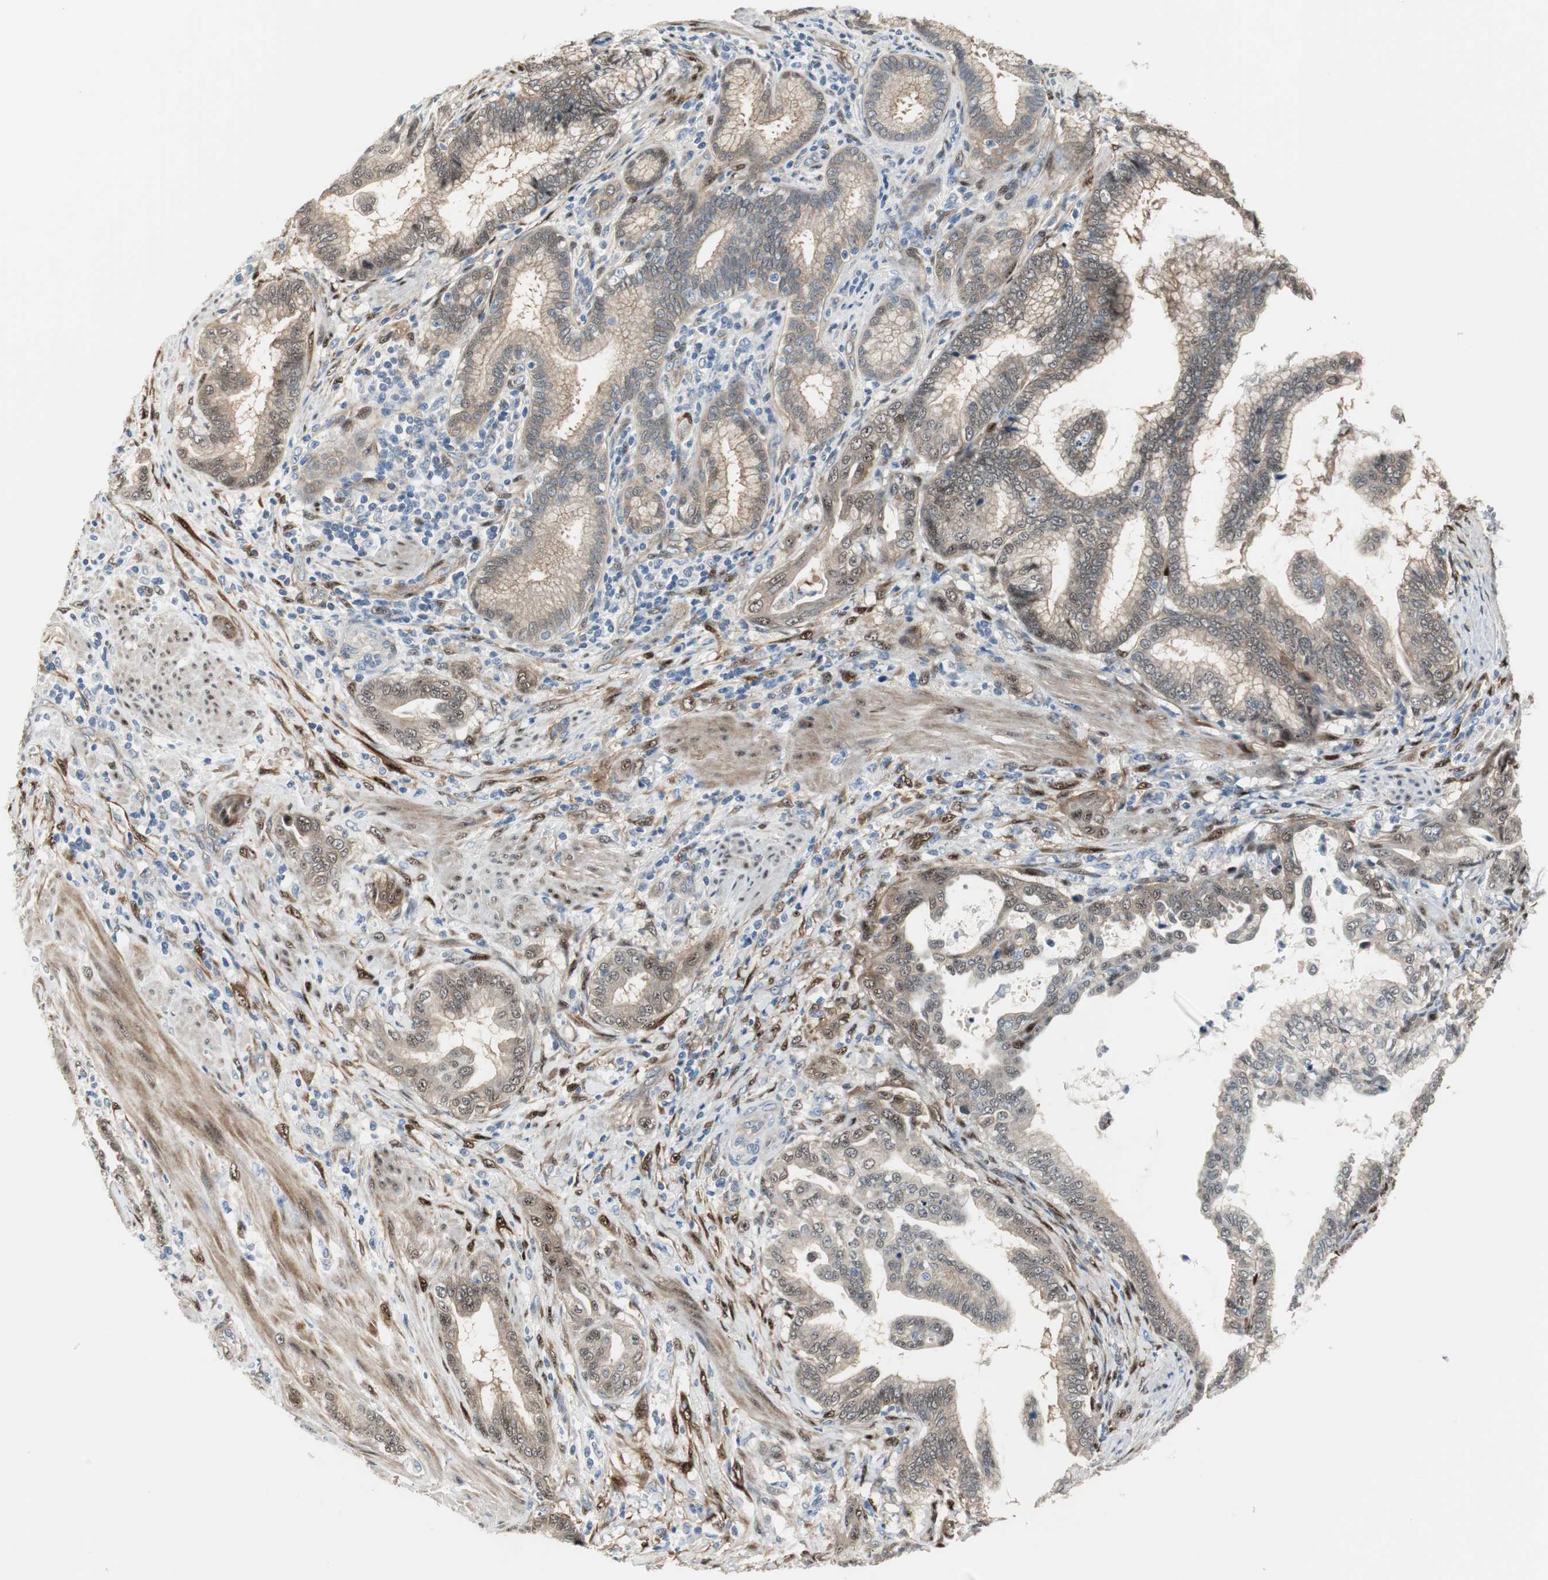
{"staining": {"intensity": "weak", "quantity": "25%-75%", "location": "cytoplasmic/membranous,nuclear"}, "tissue": "pancreatic cancer", "cell_type": "Tumor cells", "image_type": "cancer", "snomed": [{"axis": "morphology", "description": "Adenocarcinoma, NOS"}, {"axis": "topography", "description": "Pancreas"}], "caption": "High-power microscopy captured an immunohistochemistry (IHC) histopathology image of adenocarcinoma (pancreatic), revealing weak cytoplasmic/membranous and nuclear expression in approximately 25%-75% of tumor cells. (brown staining indicates protein expression, while blue staining denotes nuclei).", "gene": "FHL2", "patient": {"sex": "female", "age": 64}}